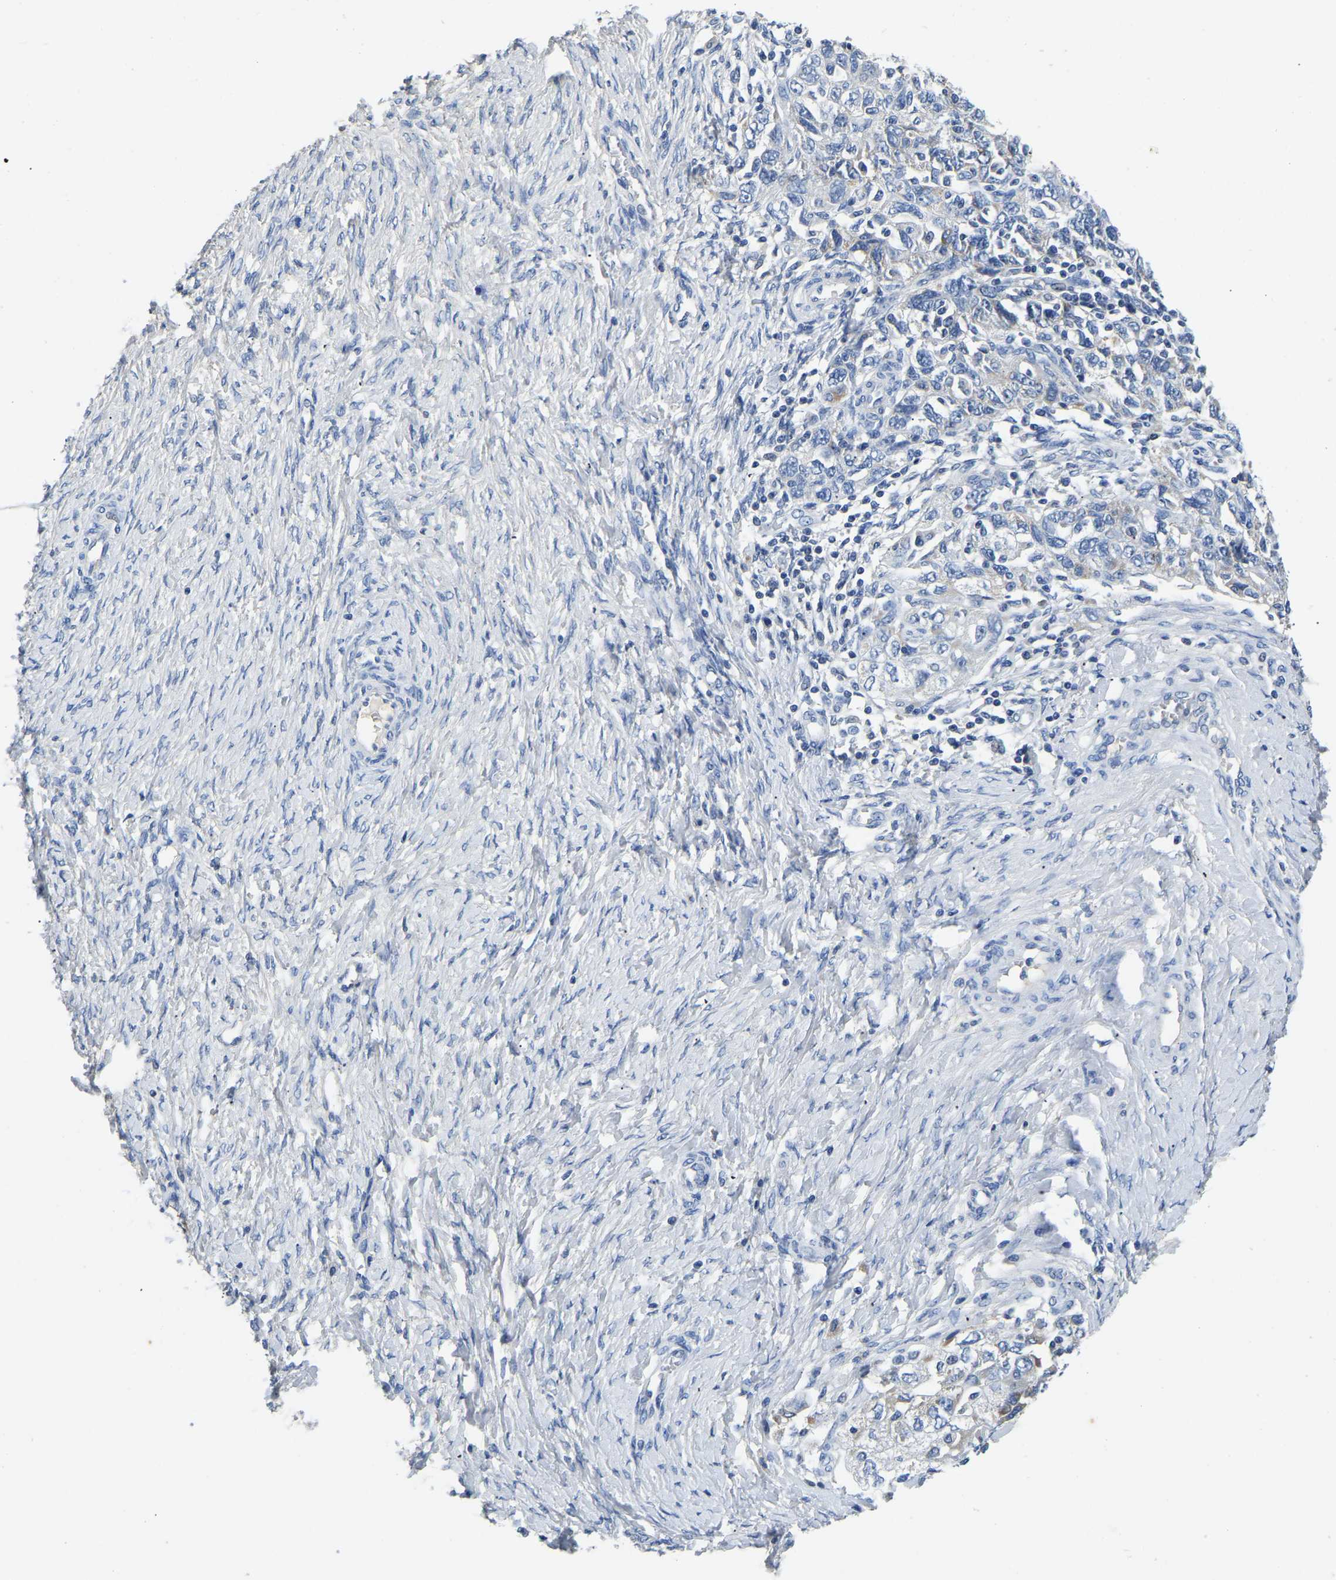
{"staining": {"intensity": "negative", "quantity": "none", "location": "none"}, "tissue": "ovarian cancer", "cell_type": "Tumor cells", "image_type": "cancer", "snomed": [{"axis": "morphology", "description": "Carcinoma, NOS"}, {"axis": "morphology", "description": "Cystadenocarcinoma, serous, NOS"}, {"axis": "topography", "description": "Ovary"}], "caption": "Tumor cells are negative for protein expression in human ovarian cancer.", "gene": "PCK2", "patient": {"sex": "female", "age": 69}}